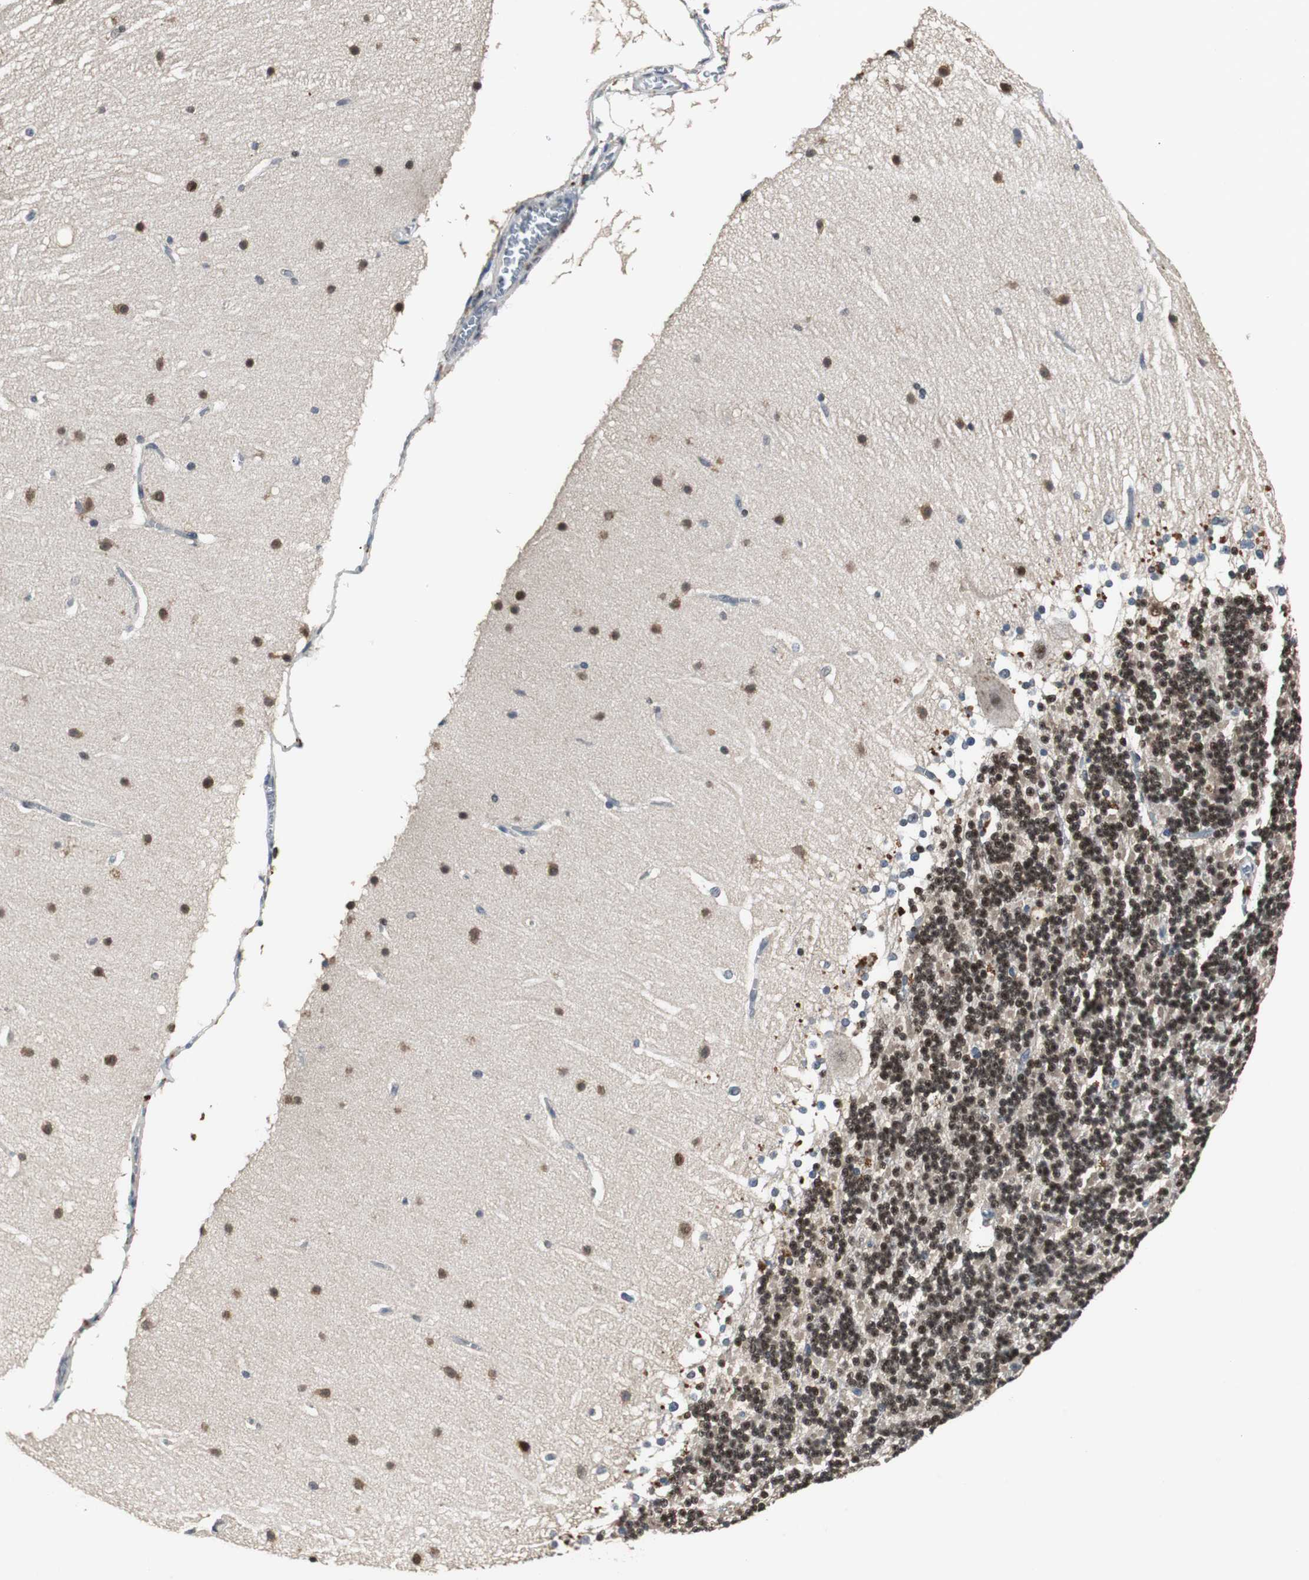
{"staining": {"intensity": "moderate", "quantity": ">75%", "location": "nuclear"}, "tissue": "cerebellum", "cell_type": "Cells in granular layer", "image_type": "normal", "snomed": [{"axis": "morphology", "description": "Normal tissue, NOS"}, {"axis": "topography", "description": "Cerebellum"}], "caption": "Moderate nuclear protein staining is seen in approximately >75% of cells in granular layer in cerebellum.", "gene": "FEN1", "patient": {"sex": "female", "age": 19}}